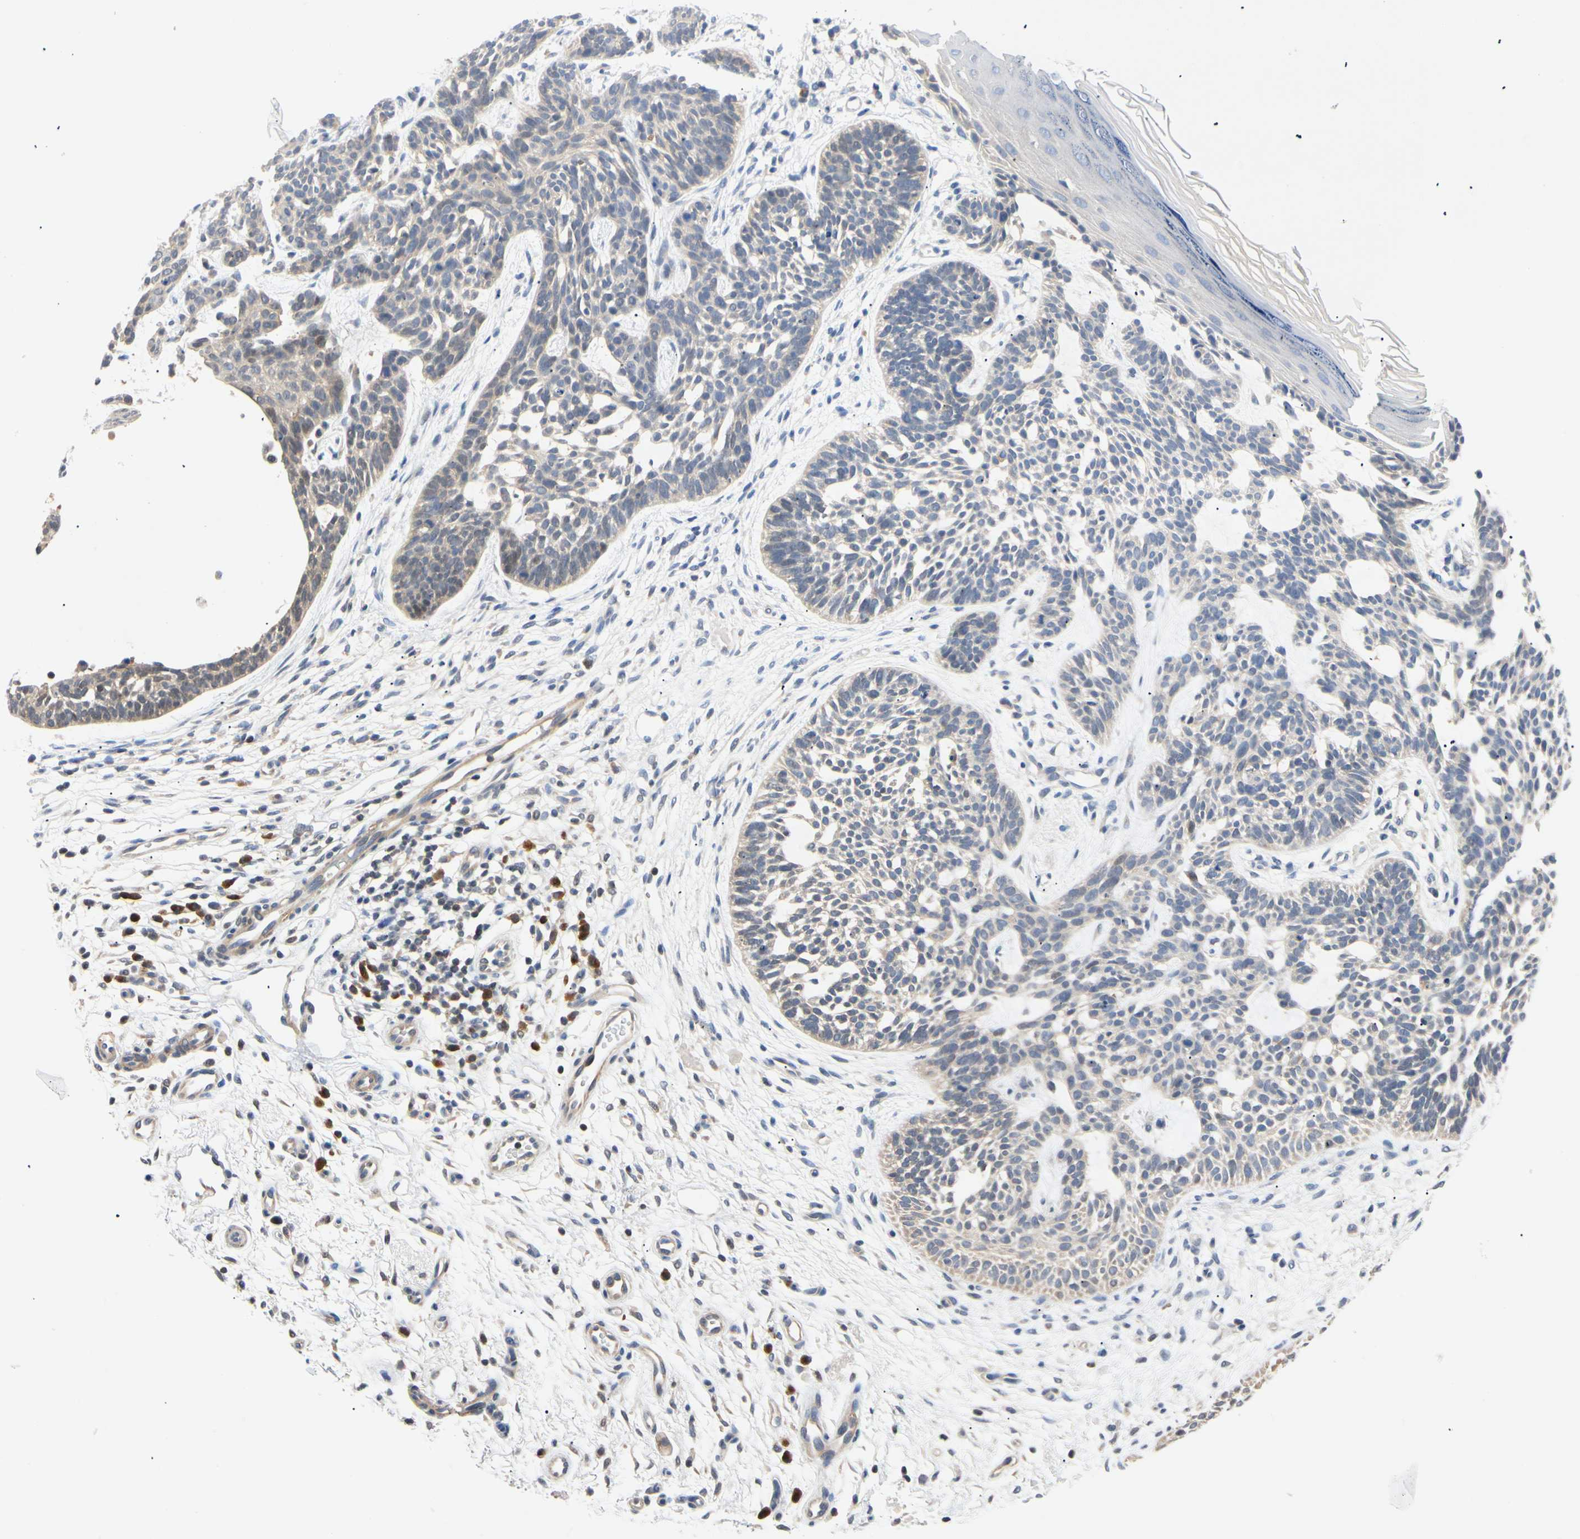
{"staining": {"intensity": "weak", "quantity": "<25%", "location": "cytoplasmic/membranous"}, "tissue": "skin cancer", "cell_type": "Tumor cells", "image_type": "cancer", "snomed": [{"axis": "morphology", "description": "Normal tissue, NOS"}, {"axis": "morphology", "description": "Basal cell carcinoma"}, {"axis": "topography", "description": "Skin"}], "caption": "Tumor cells are negative for protein expression in human skin basal cell carcinoma.", "gene": "SEC23B", "patient": {"sex": "female", "age": 69}}